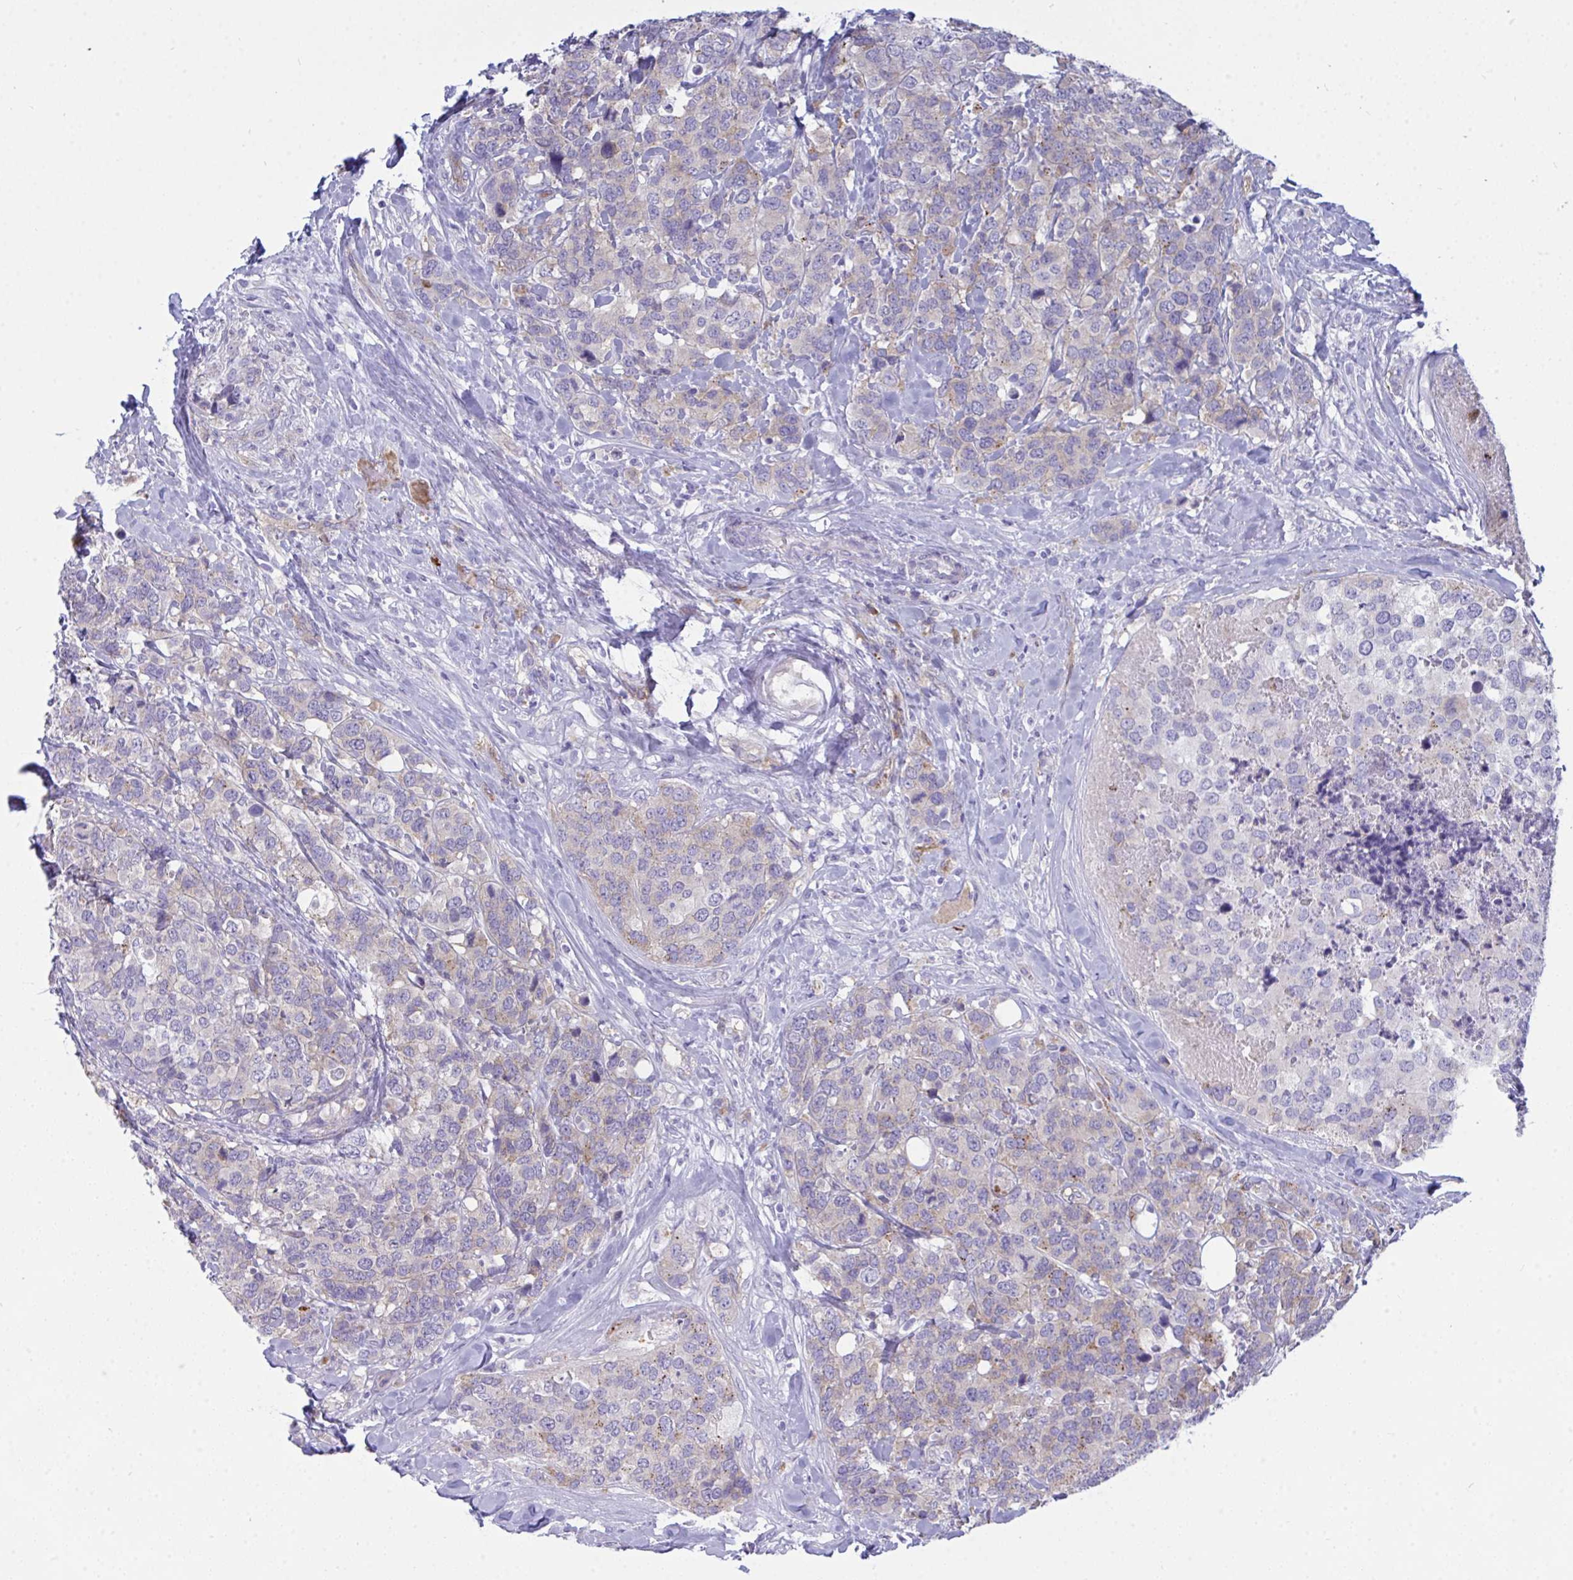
{"staining": {"intensity": "weak", "quantity": "<25%", "location": "cytoplasmic/membranous"}, "tissue": "breast cancer", "cell_type": "Tumor cells", "image_type": "cancer", "snomed": [{"axis": "morphology", "description": "Lobular carcinoma"}, {"axis": "topography", "description": "Breast"}], "caption": "Immunohistochemistry (IHC) of breast cancer demonstrates no expression in tumor cells. (IHC, brightfield microscopy, high magnification).", "gene": "GAB1", "patient": {"sex": "female", "age": 59}}